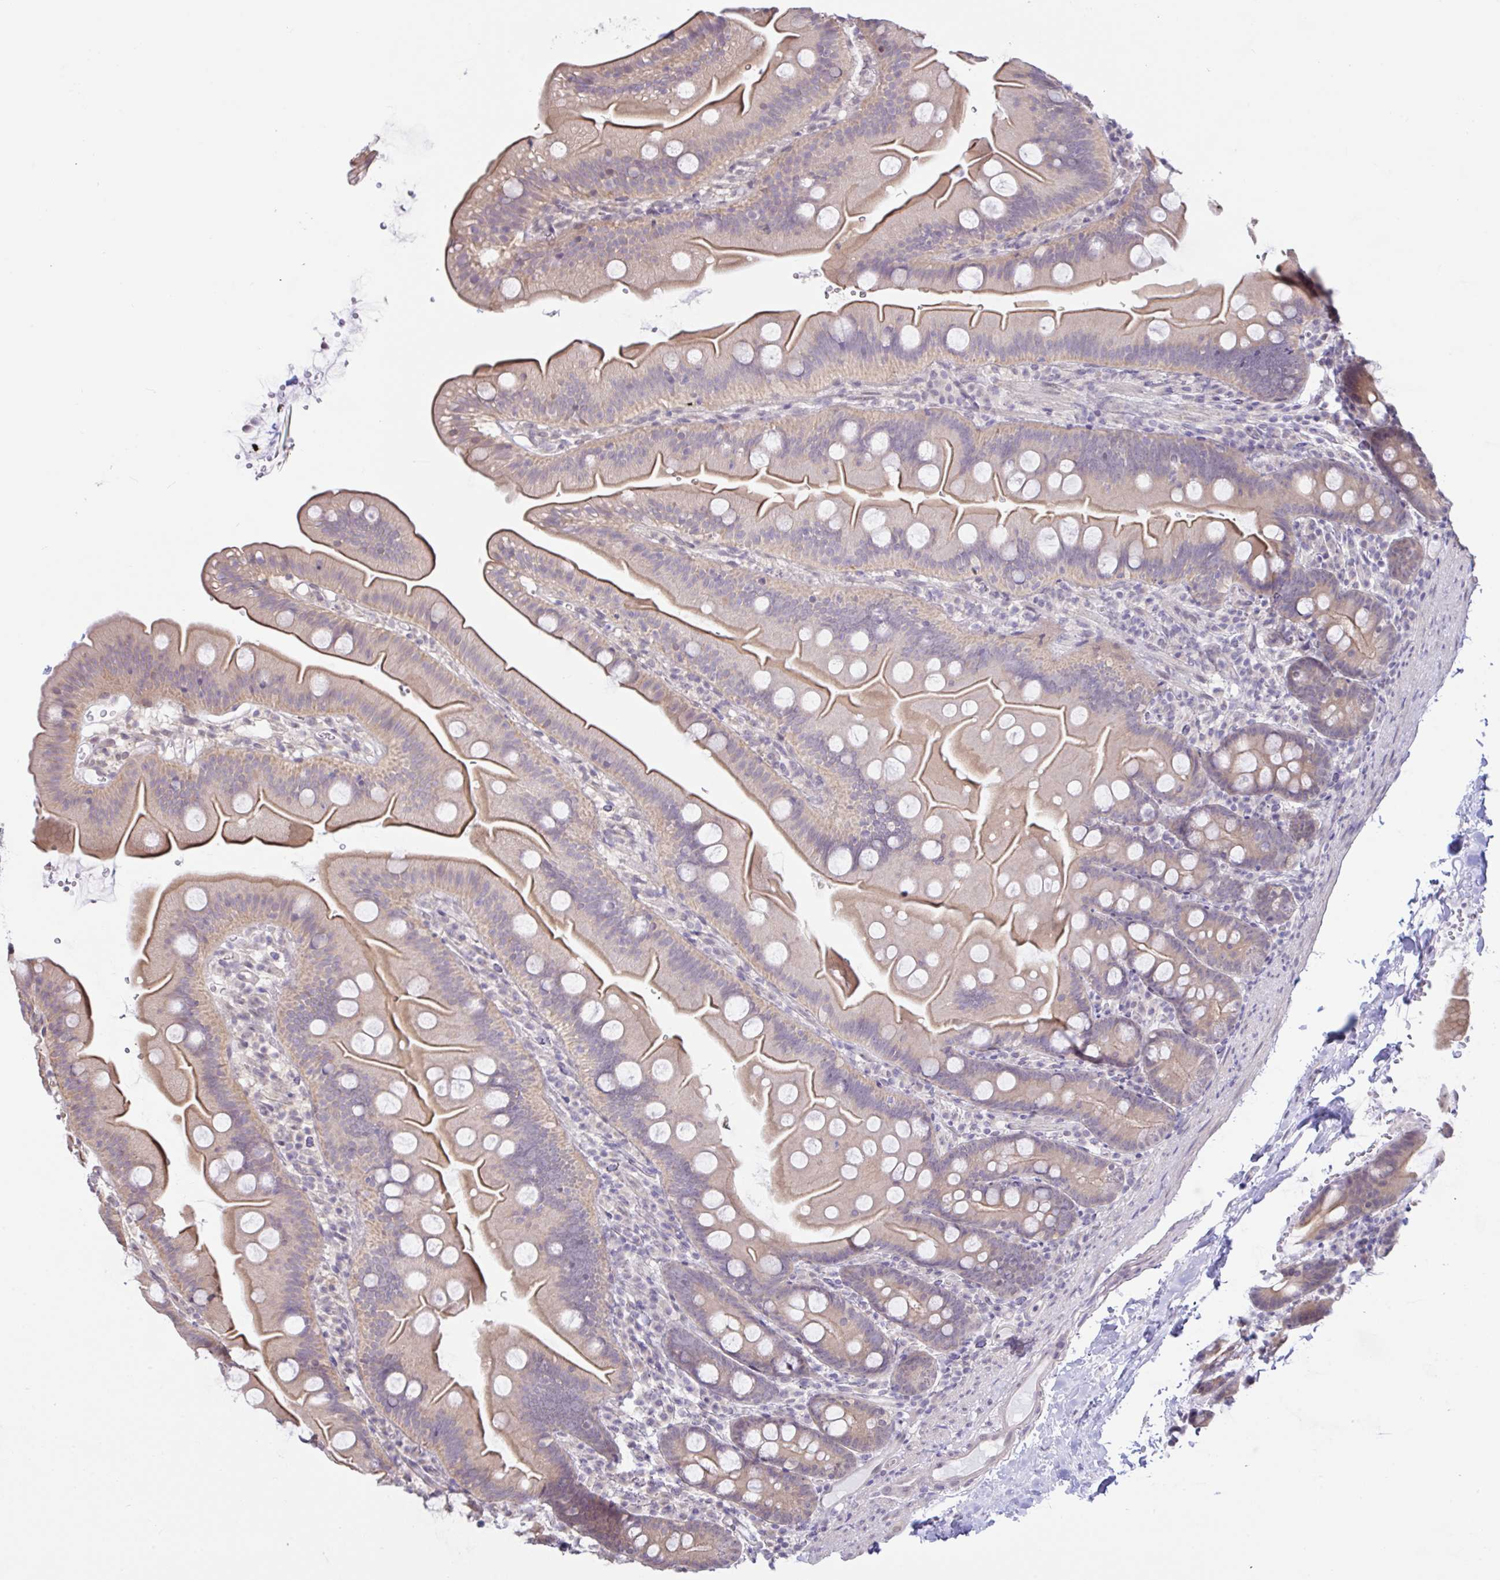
{"staining": {"intensity": "weak", "quantity": ">75%", "location": "cytoplasmic/membranous"}, "tissue": "small intestine", "cell_type": "Glandular cells", "image_type": "normal", "snomed": [{"axis": "morphology", "description": "Normal tissue, NOS"}, {"axis": "topography", "description": "Small intestine"}], "caption": "Small intestine stained with immunohistochemistry (IHC) shows weak cytoplasmic/membranous expression in approximately >75% of glandular cells.", "gene": "HYPK", "patient": {"sex": "female", "age": 68}}